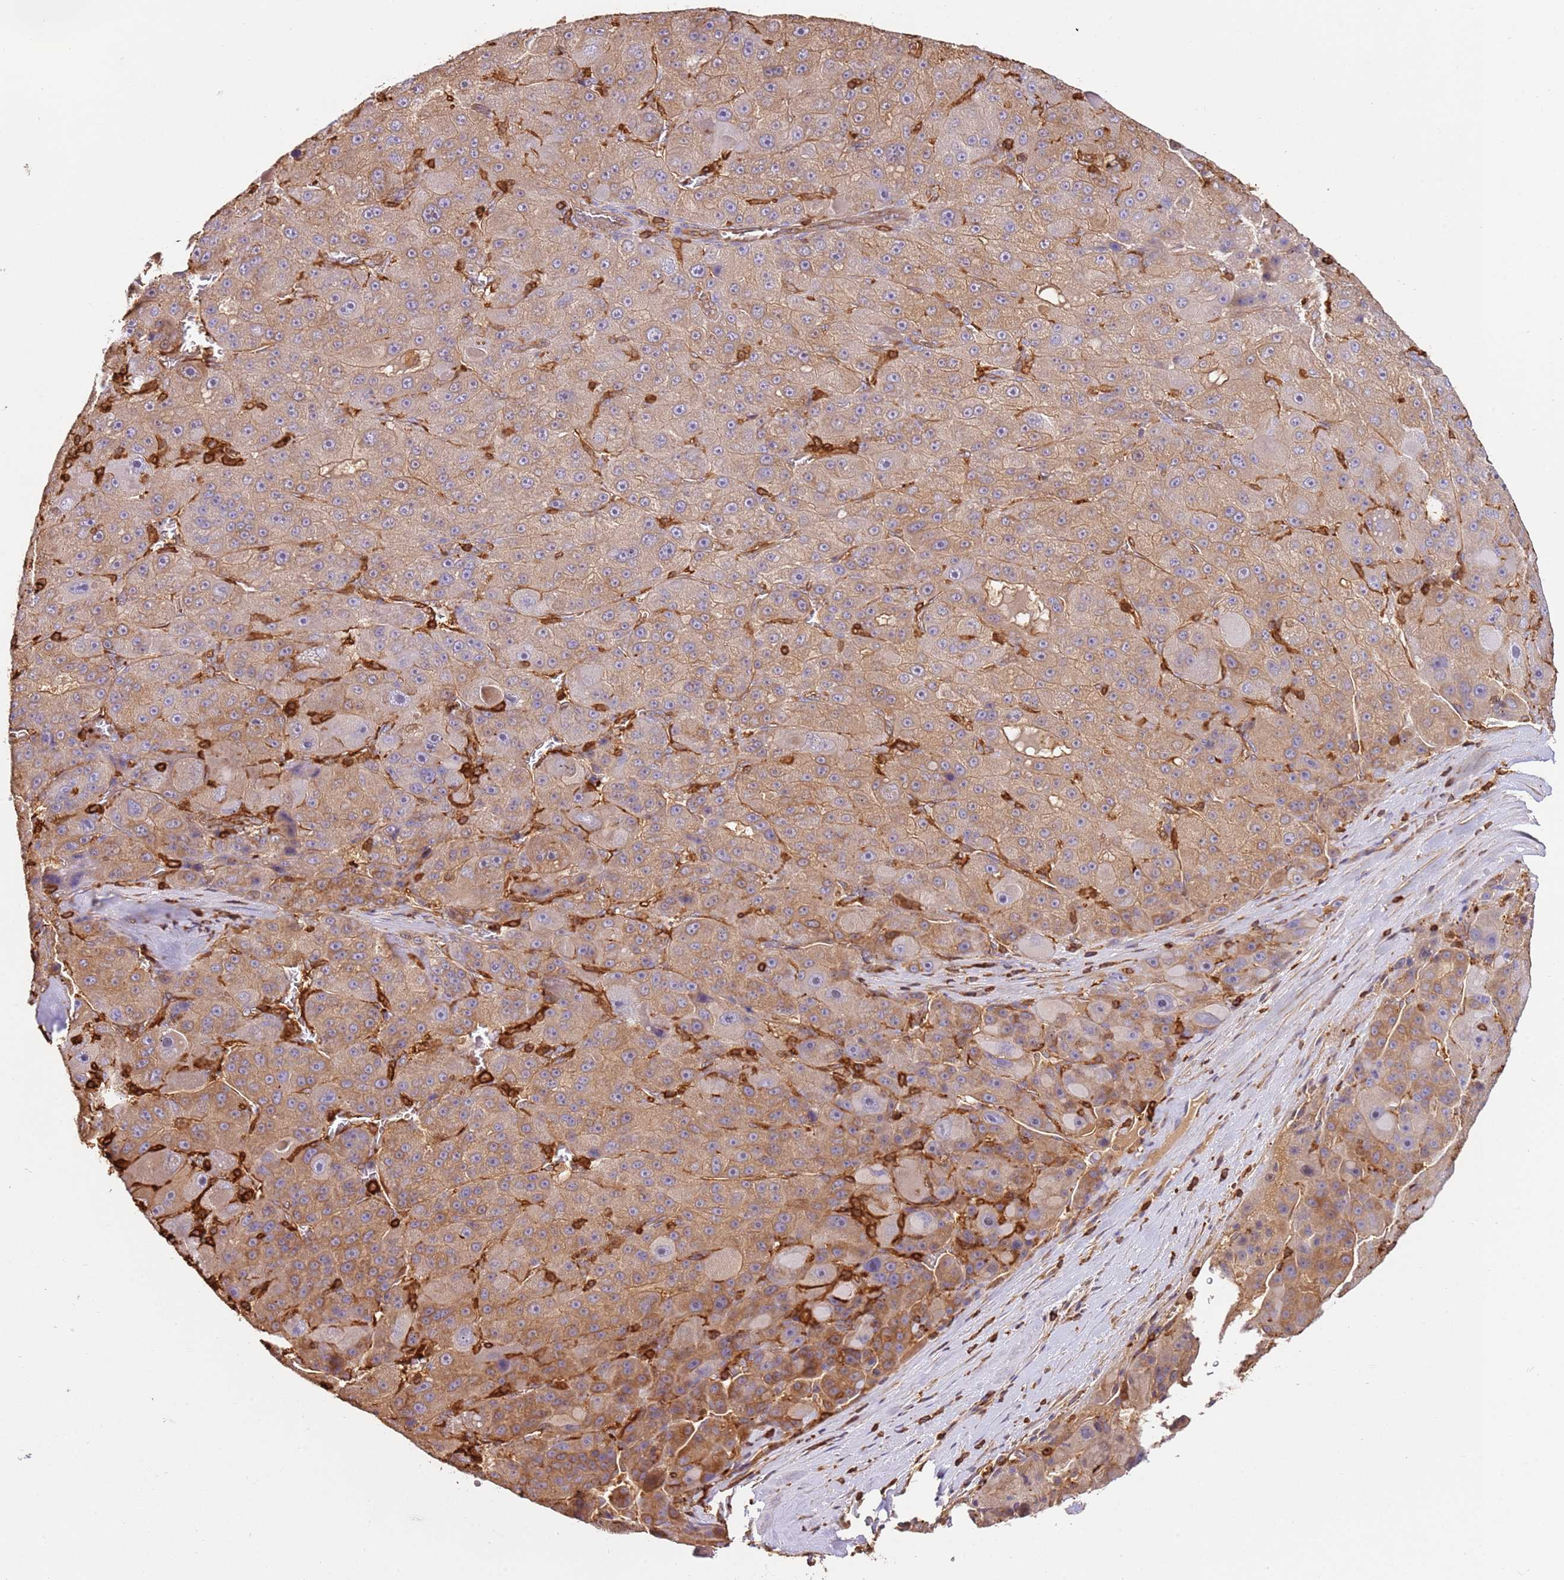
{"staining": {"intensity": "moderate", "quantity": "25%-75%", "location": "cytoplasmic/membranous"}, "tissue": "liver cancer", "cell_type": "Tumor cells", "image_type": "cancer", "snomed": [{"axis": "morphology", "description": "Carcinoma, Hepatocellular, NOS"}, {"axis": "topography", "description": "Liver"}], "caption": "Immunohistochemistry (DAB (3,3'-diaminobenzidine)) staining of liver cancer displays moderate cytoplasmic/membranous protein expression in approximately 25%-75% of tumor cells.", "gene": "OR6P1", "patient": {"sex": "male", "age": 76}}